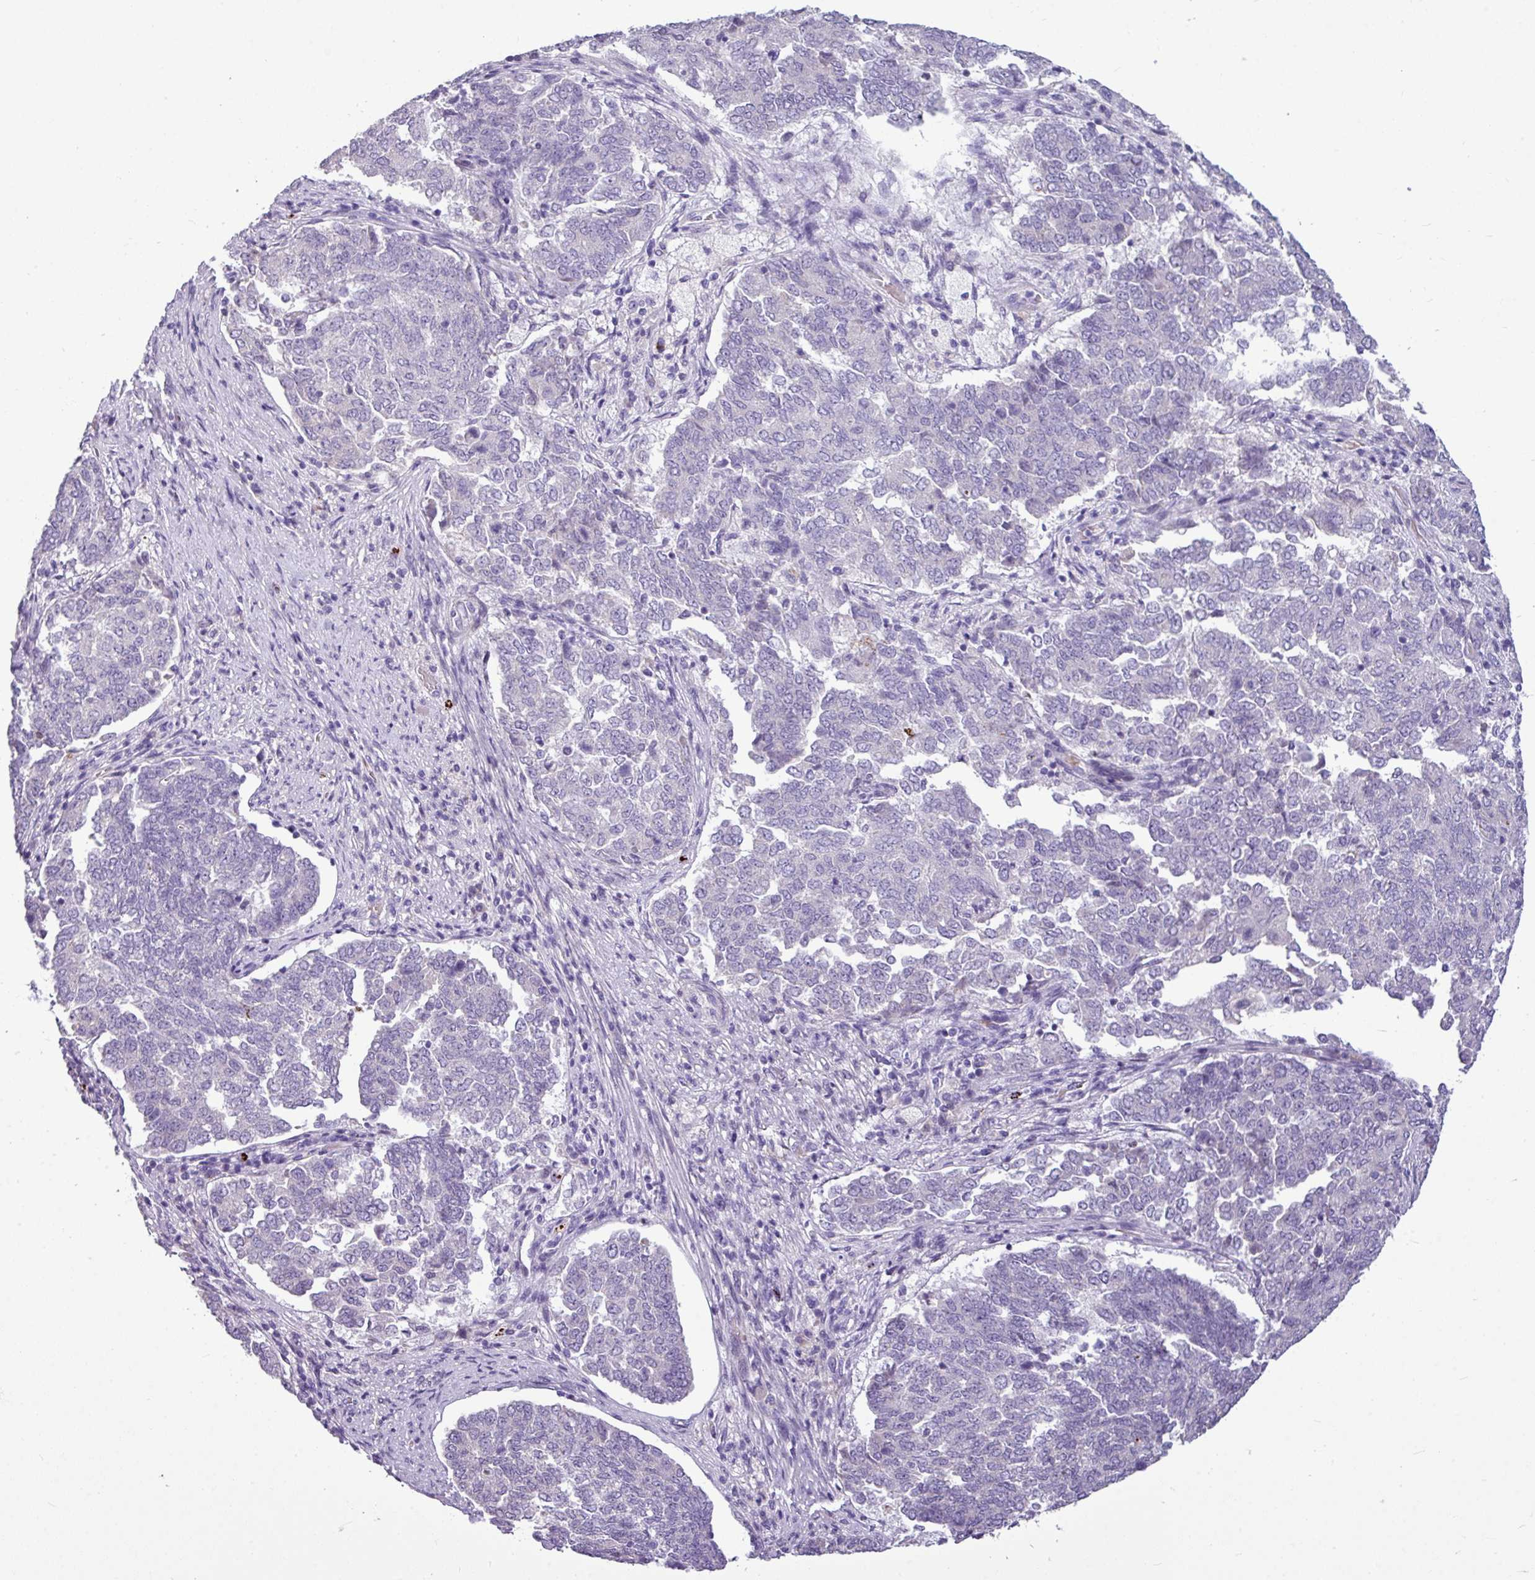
{"staining": {"intensity": "negative", "quantity": "none", "location": "none"}, "tissue": "endometrial cancer", "cell_type": "Tumor cells", "image_type": "cancer", "snomed": [{"axis": "morphology", "description": "Adenocarcinoma, NOS"}, {"axis": "topography", "description": "Endometrium"}], "caption": "This is an immunohistochemistry histopathology image of human endometrial adenocarcinoma. There is no expression in tumor cells.", "gene": "IL17A", "patient": {"sex": "female", "age": 80}}